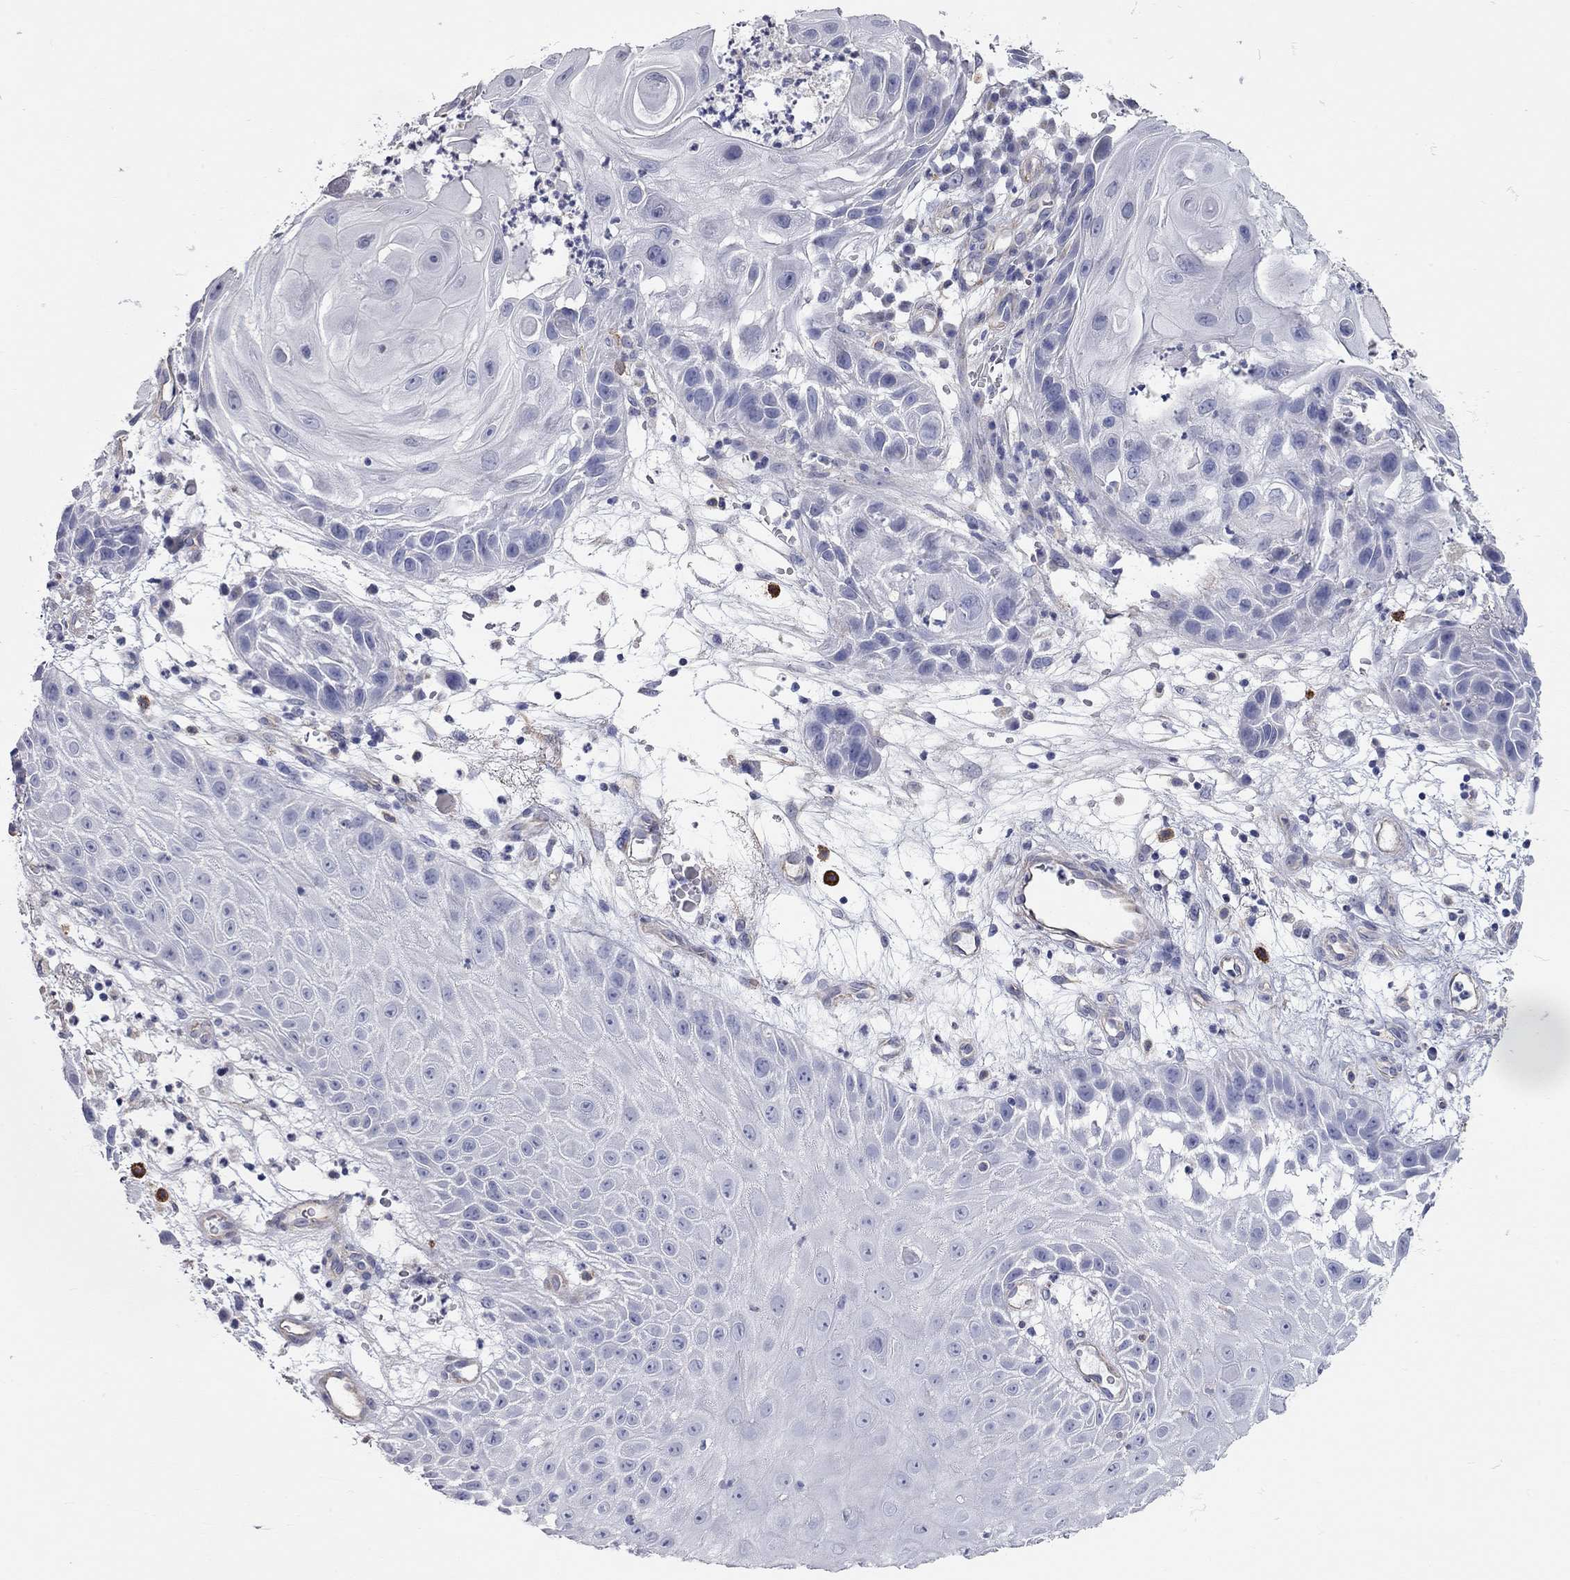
{"staining": {"intensity": "negative", "quantity": "none", "location": "none"}, "tissue": "skin cancer", "cell_type": "Tumor cells", "image_type": "cancer", "snomed": [{"axis": "morphology", "description": "Normal tissue, NOS"}, {"axis": "morphology", "description": "Squamous cell carcinoma, NOS"}, {"axis": "topography", "description": "Skin"}], "caption": "IHC of human squamous cell carcinoma (skin) exhibits no positivity in tumor cells.", "gene": "C10orf90", "patient": {"sex": "male", "age": 79}}